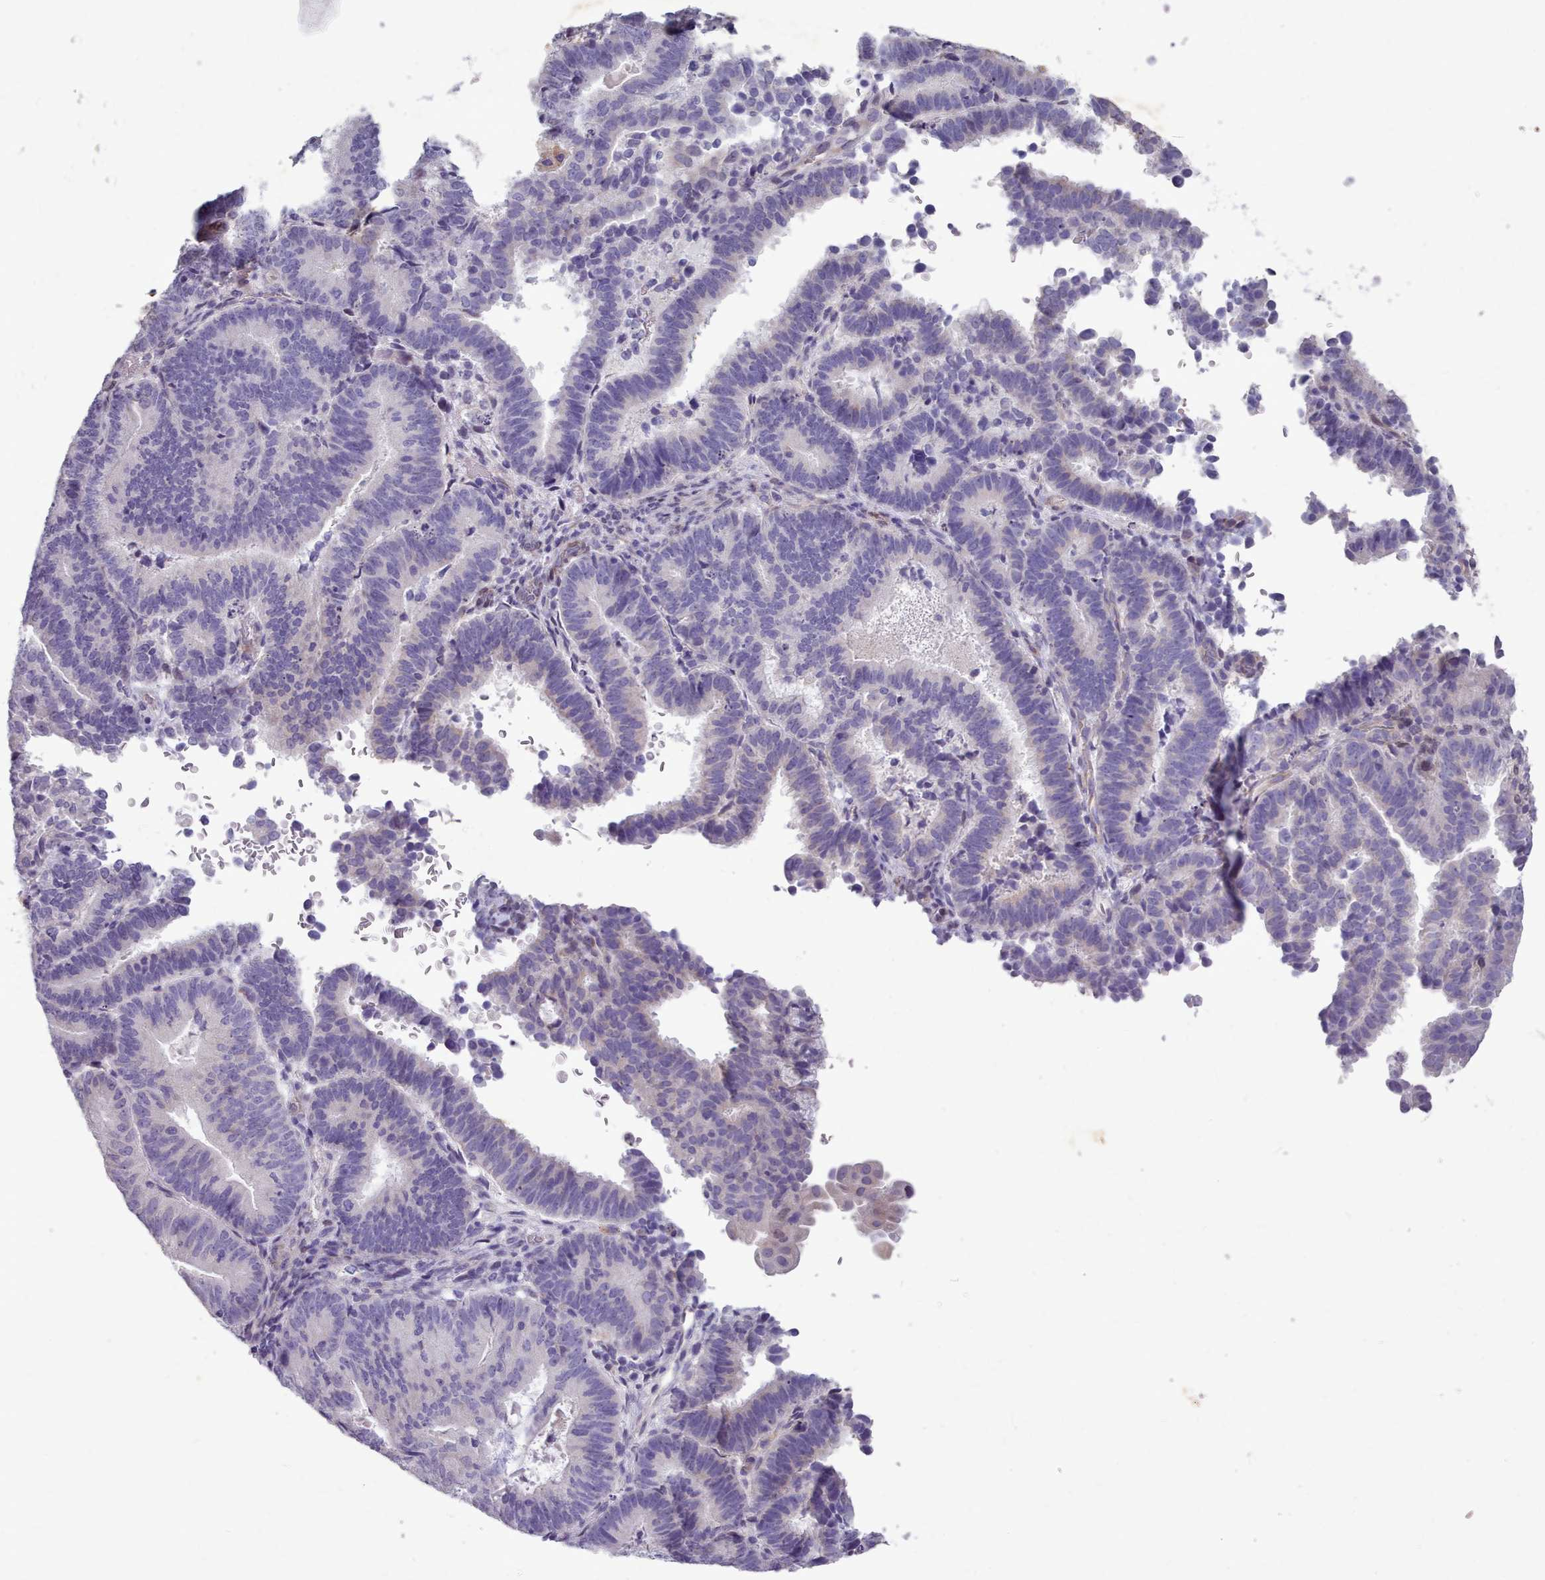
{"staining": {"intensity": "negative", "quantity": "none", "location": "none"}, "tissue": "endometrial cancer", "cell_type": "Tumor cells", "image_type": "cancer", "snomed": [{"axis": "morphology", "description": "Adenocarcinoma, NOS"}, {"axis": "topography", "description": "Endometrium"}], "caption": "This is an IHC histopathology image of adenocarcinoma (endometrial). There is no staining in tumor cells.", "gene": "KCNT2", "patient": {"sex": "female", "age": 70}}